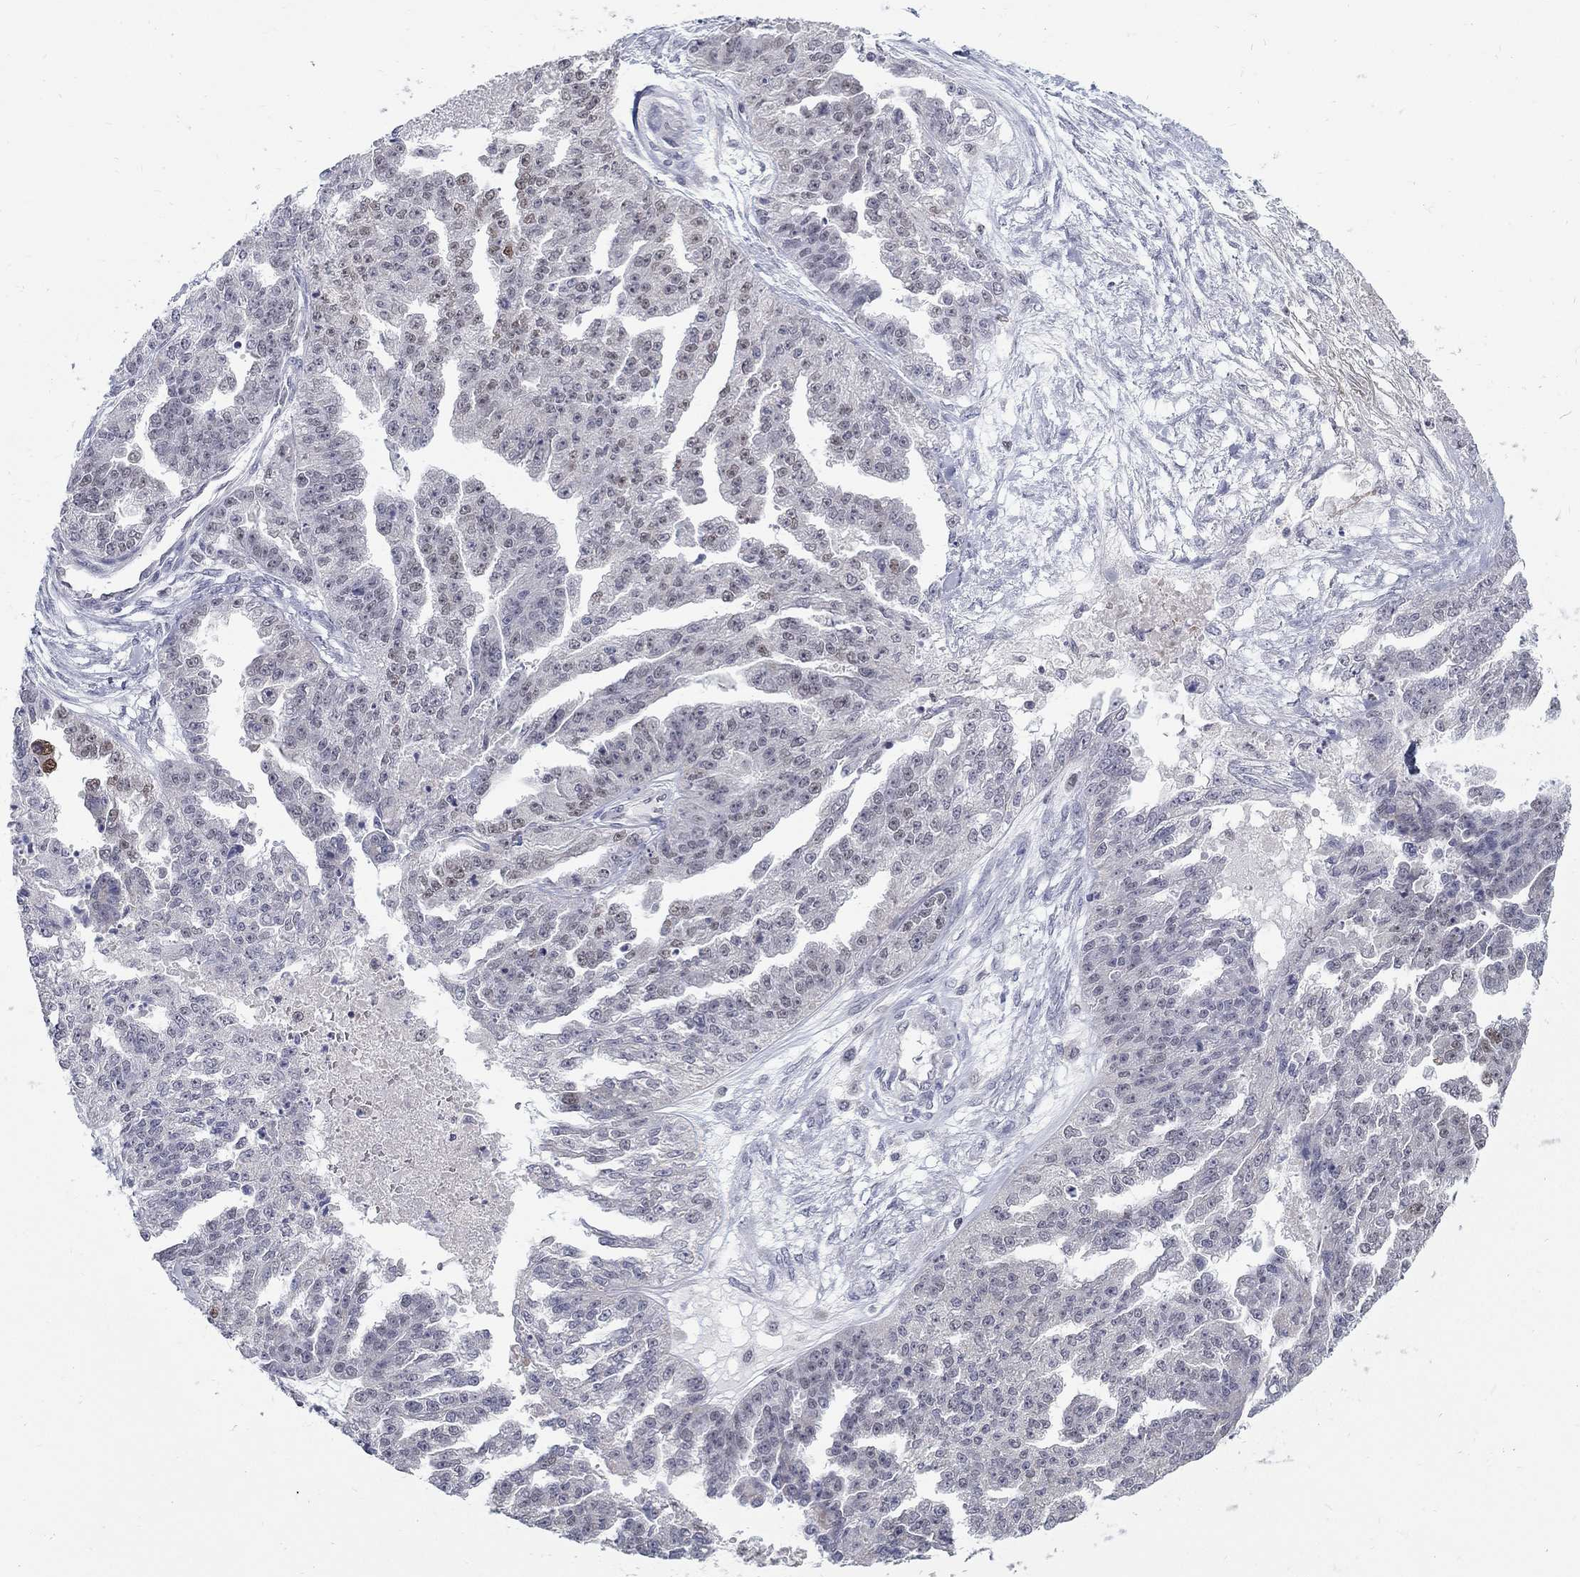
{"staining": {"intensity": "negative", "quantity": "none", "location": "none"}, "tissue": "ovarian cancer", "cell_type": "Tumor cells", "image_type": "cancer", "snomed": [{"axis": "morphology", "description": "Cystadenocarcinoma, serous, NOS"}, {"axis": "topography", "description": "Ovary"}], "caption": "Human serous cystadenocarcinoma (ovarian) stained for a protein using IHC shows no staining in tumor cells.", "gene": "GCFC2", "patient": {"sex": "female", "age": 58}}